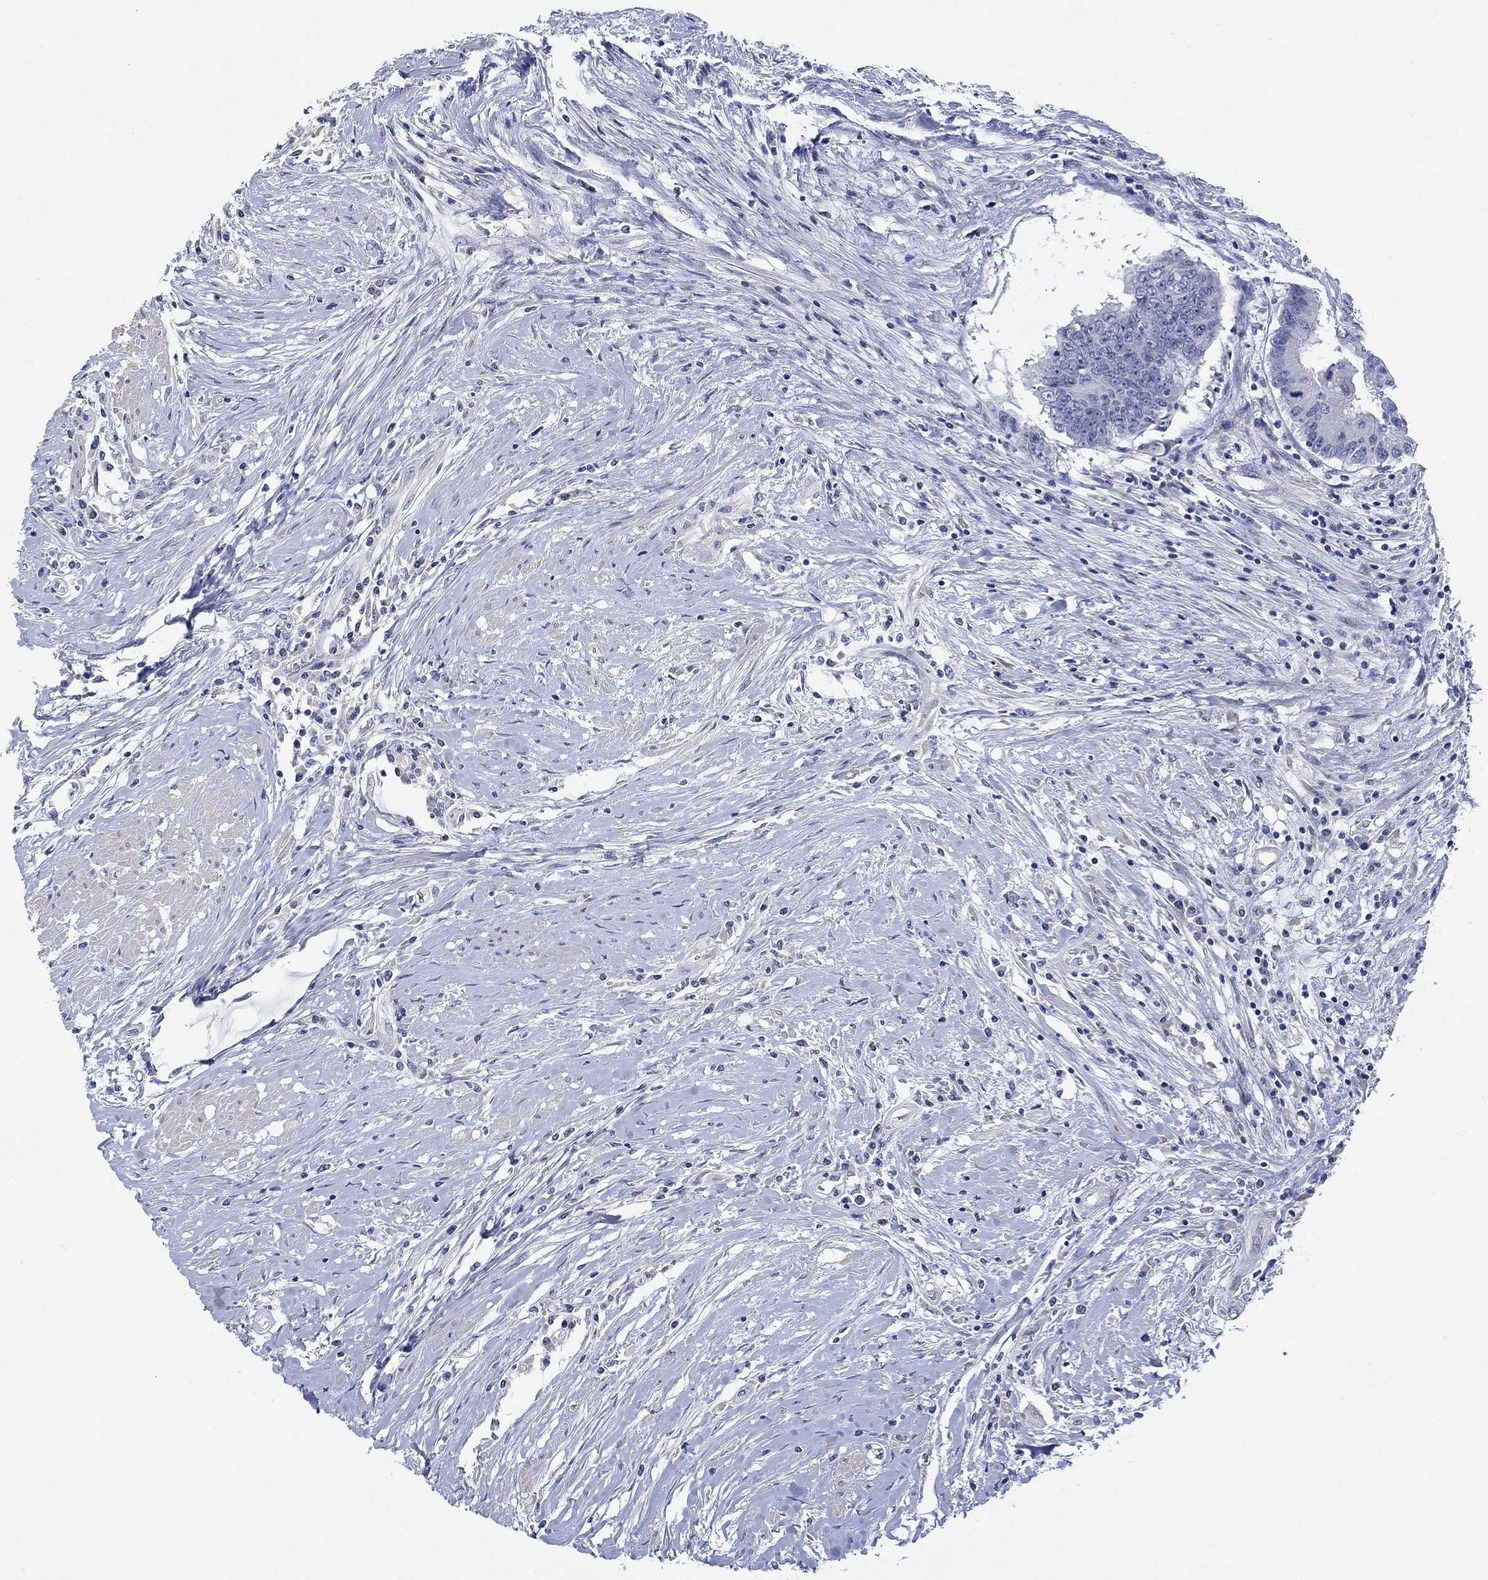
{"staining": {"intensity": "negative", "quantity": "none", "location": "none"}, "tissue": "colorectal cancer", "cell_type": "Tumor cells", "image_type": "cancer", "snomed": [{"axis": "morphology", "description": "Adenocarcinoma, NOS"}, {"axis": "topography", "description": "Rectum"}], "caption": "DAB (3,3'-diaminobenzidine) immunohistochemical staining of adenocarcinoma (colorectal) displays no significant staining in tumor cells. (Stains: DAB (3,3'-diaminobenzidine) immunohistochemistry with hematoxylin counter stain, Microscopy: brightfield microscopy at high magnification).", "gene": "KRT222", "patient": {"sex": "male", "age": 59}}